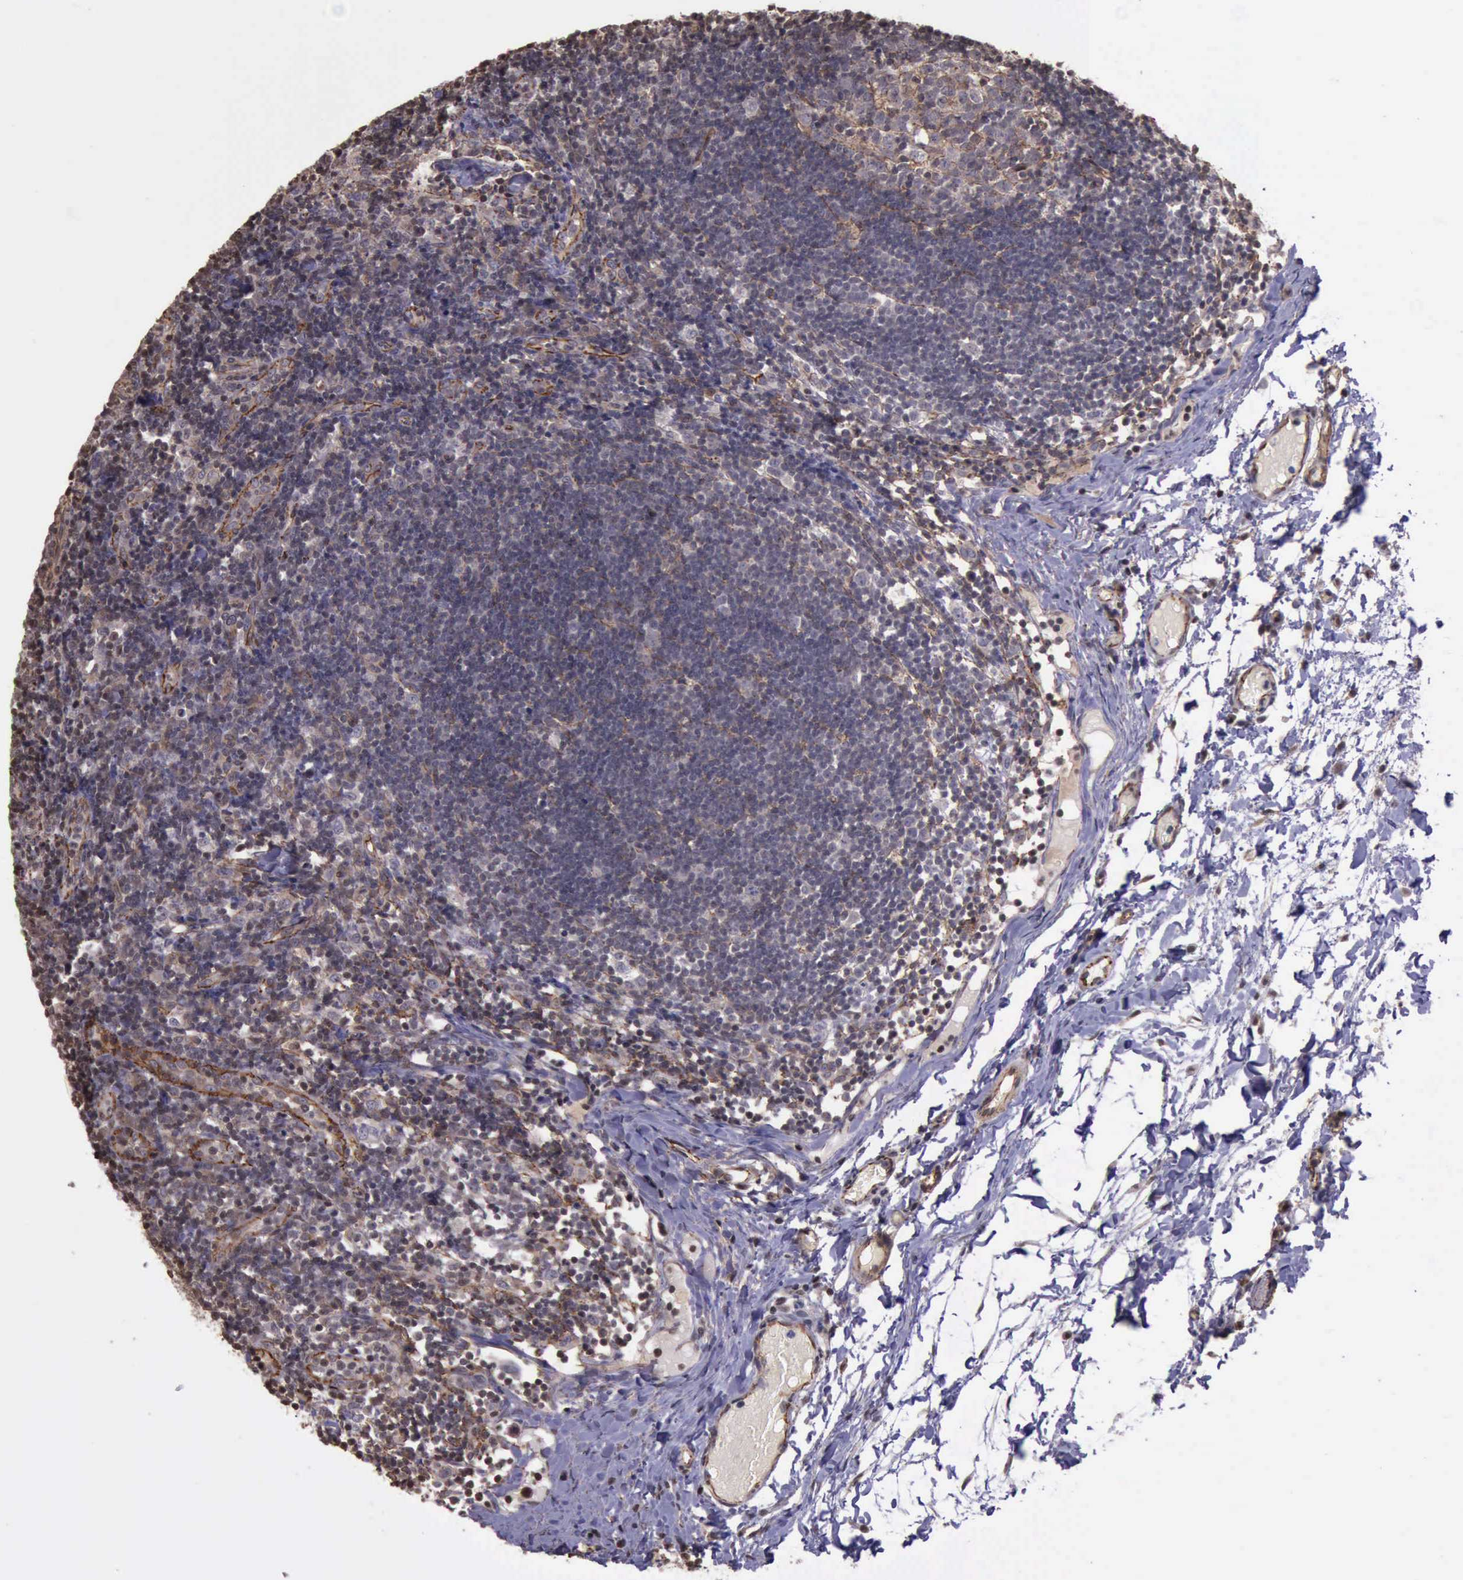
{"staining": {"intensity": "weak", "quantity": "25%-75%", "location": "cytoplasmic/membranous"}, "tissue": "lymph node", "cell_type": "Germinal center cells", "image_type": "normal", "snomed": [{"axis": "morphology", "description": "Normal tissue, NOS"}, {"axis": "morphology", "description": "Inflammation, NOS"}, {"axis": "topography", "description": "Lymph node"}, {"axis": "topography", "description": "Salivary gland"}], "caption": "Weak cytoplasmic/membranous expression for a protein is appreciated in about 25%-75% of germinal center cells of unremarkable lymph node using immunohistochemistry.", "gene": "CTNNB1", "patient": {"sex": "male", "age": 3}}